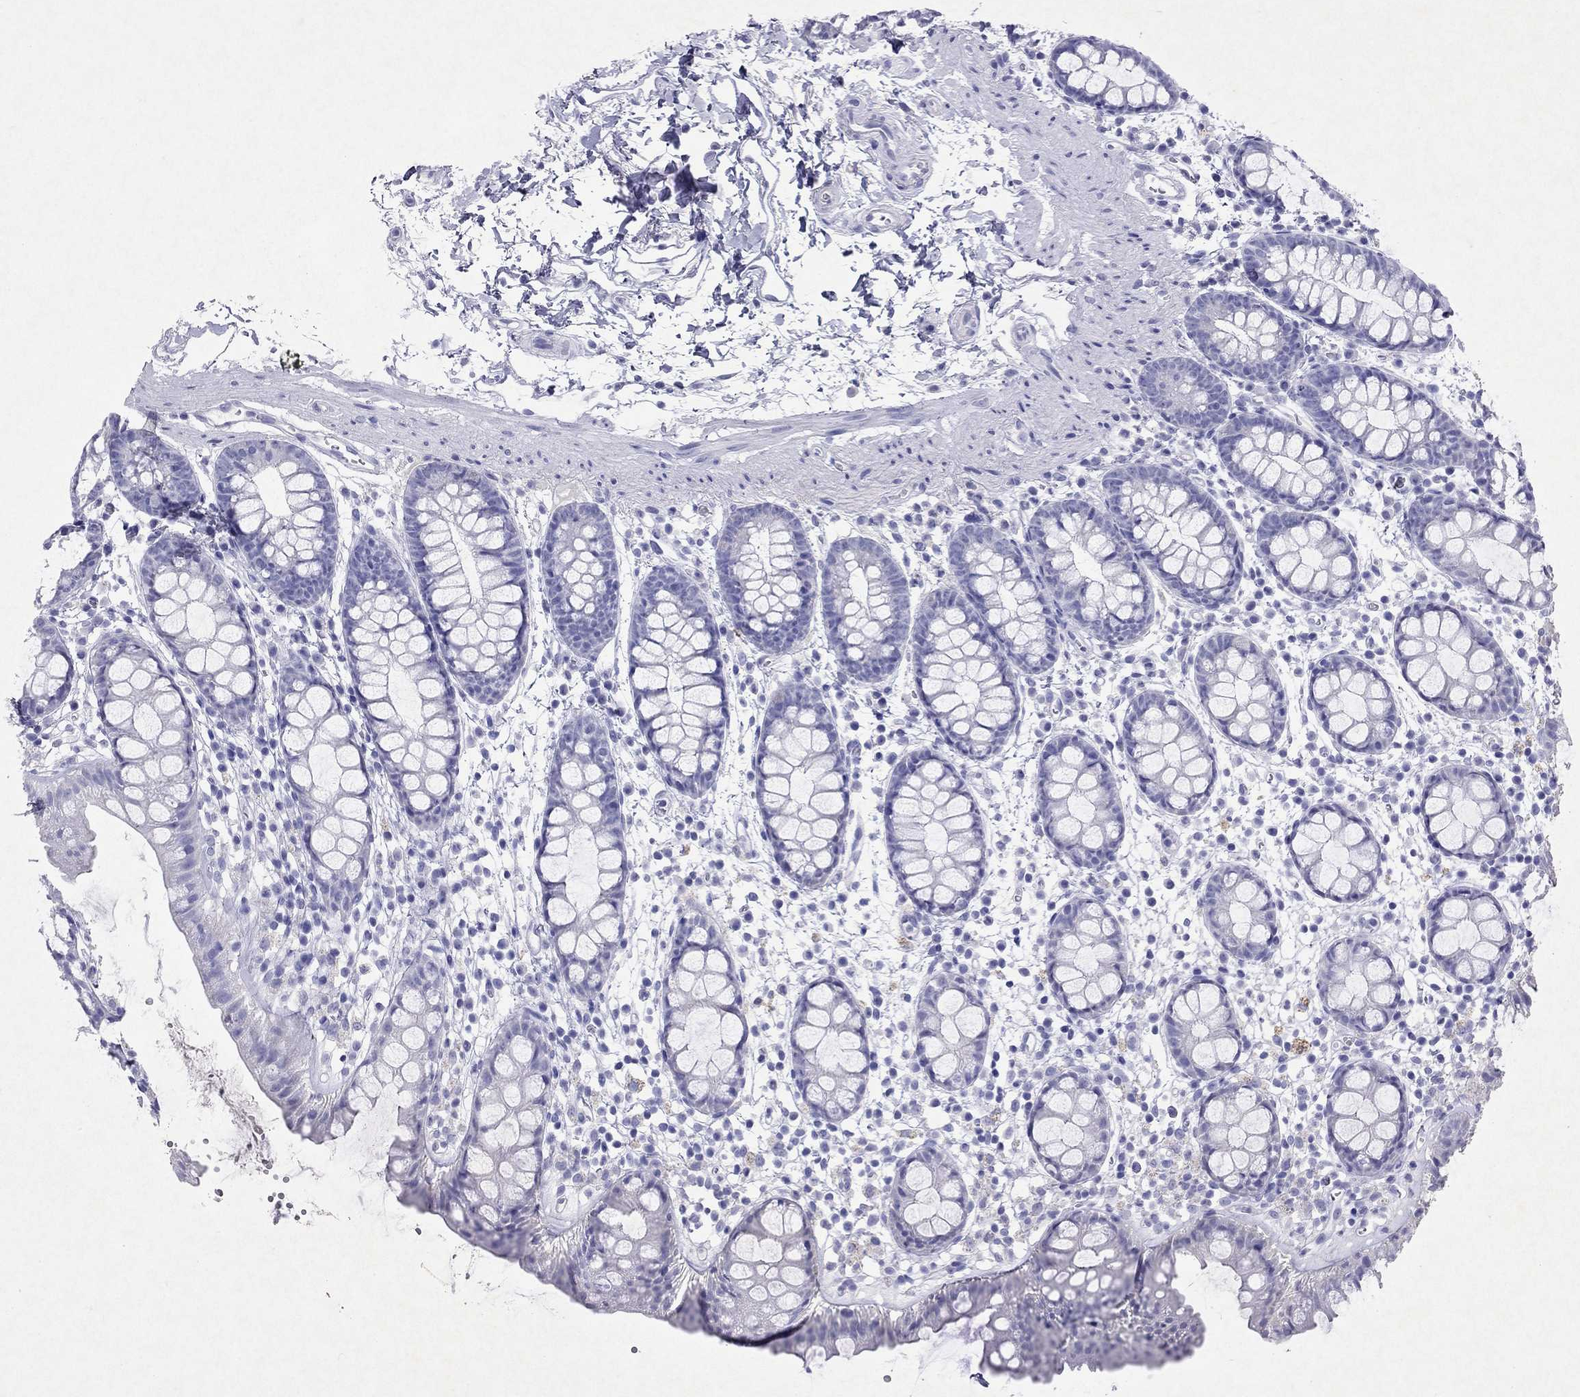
{"staining": {"intensity": "negative", "quantity": "none", "location": "none"}, "tissue": "rectum", "cell_type": "Glandular cells", "image_type": "normal", "snomed": [{"axis": "morphology", "description": "Normal tissue, NOS"}, {"axis": "topography", "description": "Rectum"}], "caption": "Immunohistochemistry (IHC) image of benign rectum: rectum stained with DAB demonstrates no significant protein staining in glandular cells. (DAB immunohistochemistry, high magnification).", "gene": "ARMC12", "patient": {"sex": "male", "age": 57}}